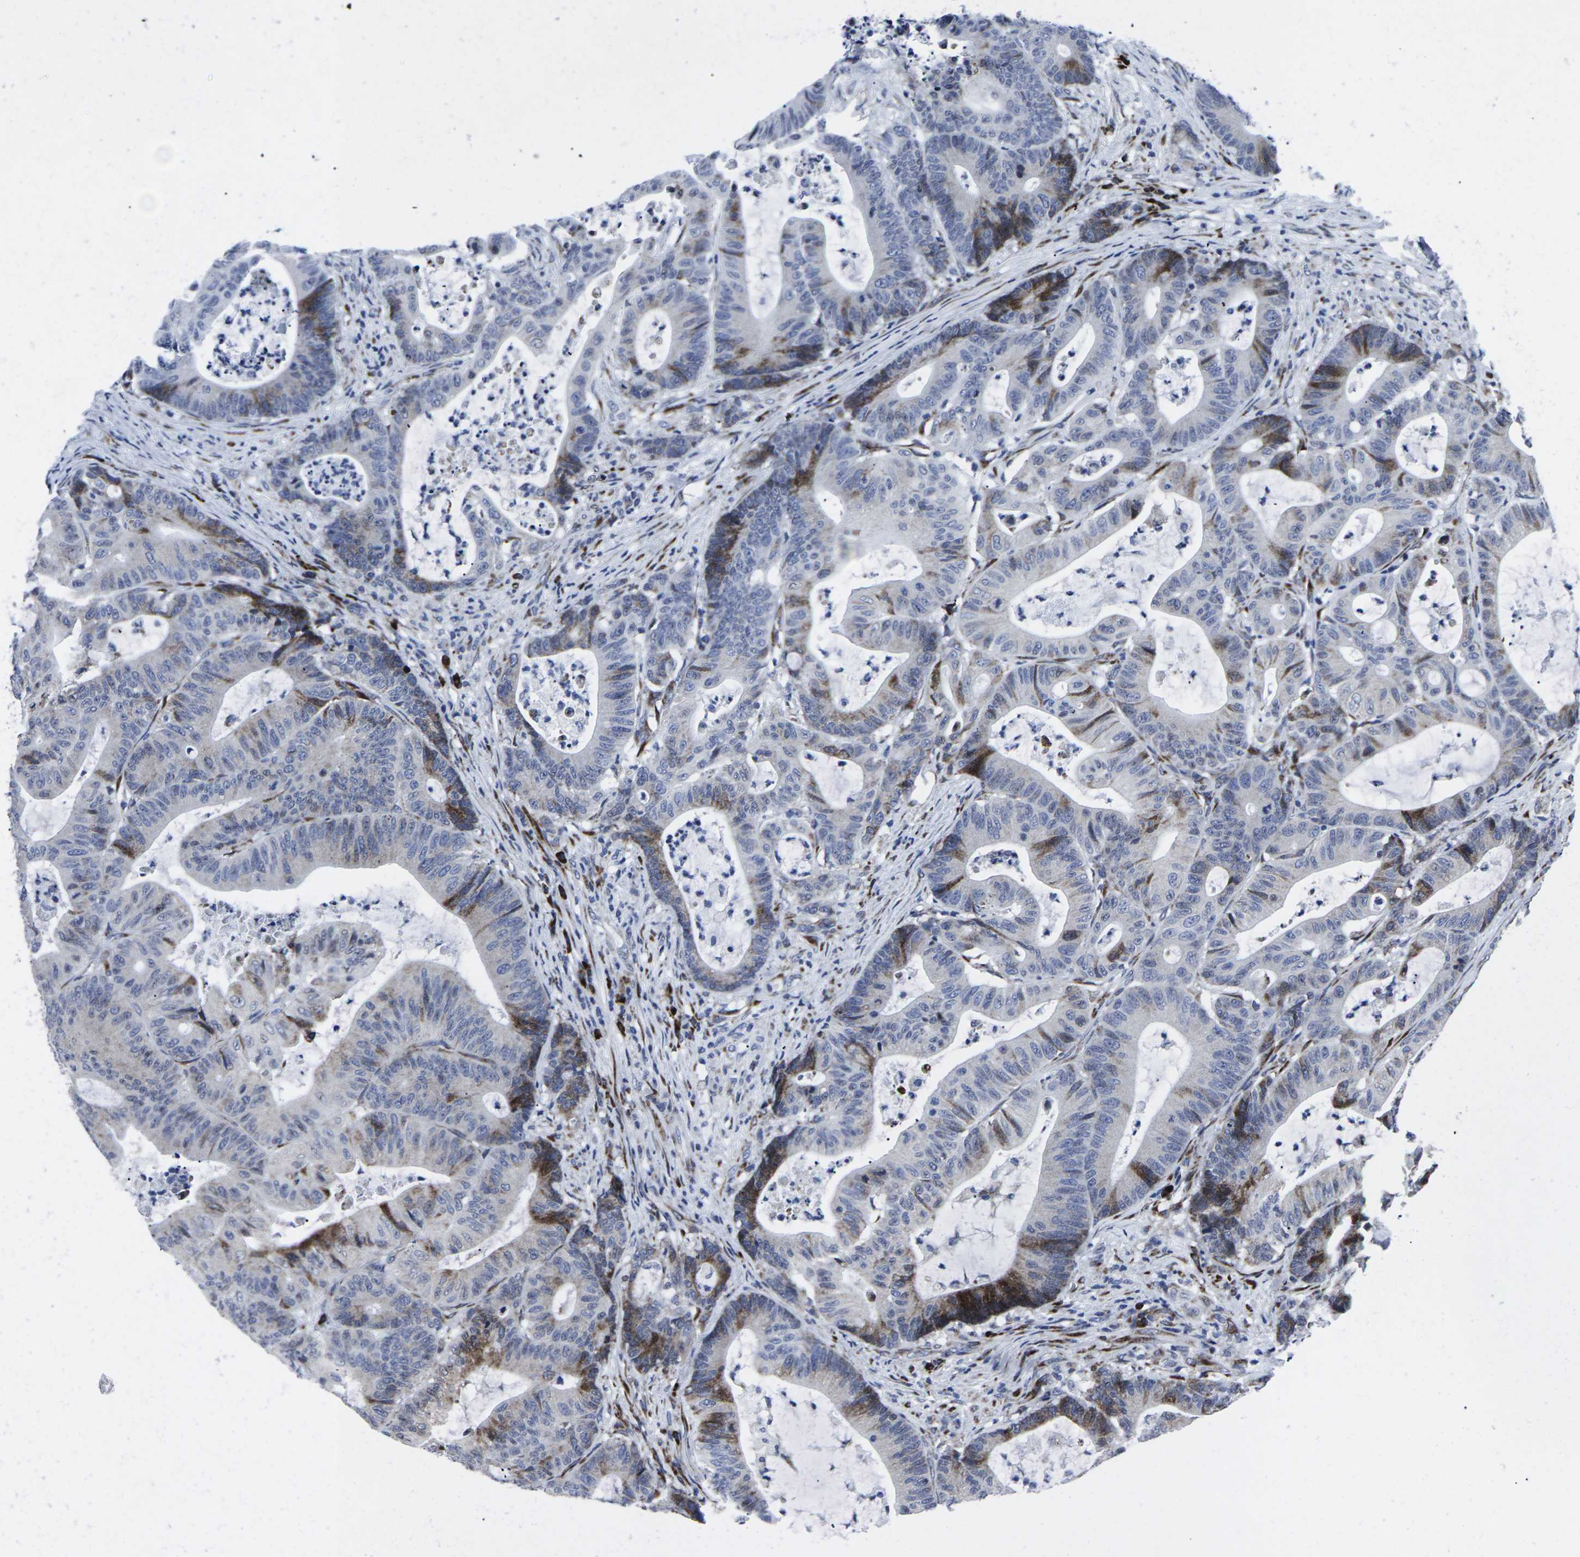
{"staining": {"intensity": "moderate", "quantity": "<25%", "location": "cytoplasmic/membranous"}, "tissue": "colorectal cancer", "cell_type": "Tumor cells", "image_type": "cancer", "snomed": [{"axis": "morphology", "description": "Adenocarcinoma, NOS"}, {"axis": "topography", "description": "Colon"}], "caption": "Immunohistochemical staining of human colorectal adenocarcinoma exhibits low levels of moderate cytoplasmic/membranous positivity in about <25% of tumor cells. (Stains: DAB (3,3'-diaminobenzidine) in brown, nuclei in blue, Microscopy: brightfield microscopy at high magnification).", "gene": "RPN1", "patient": {"sex": "female", "age": 84}}